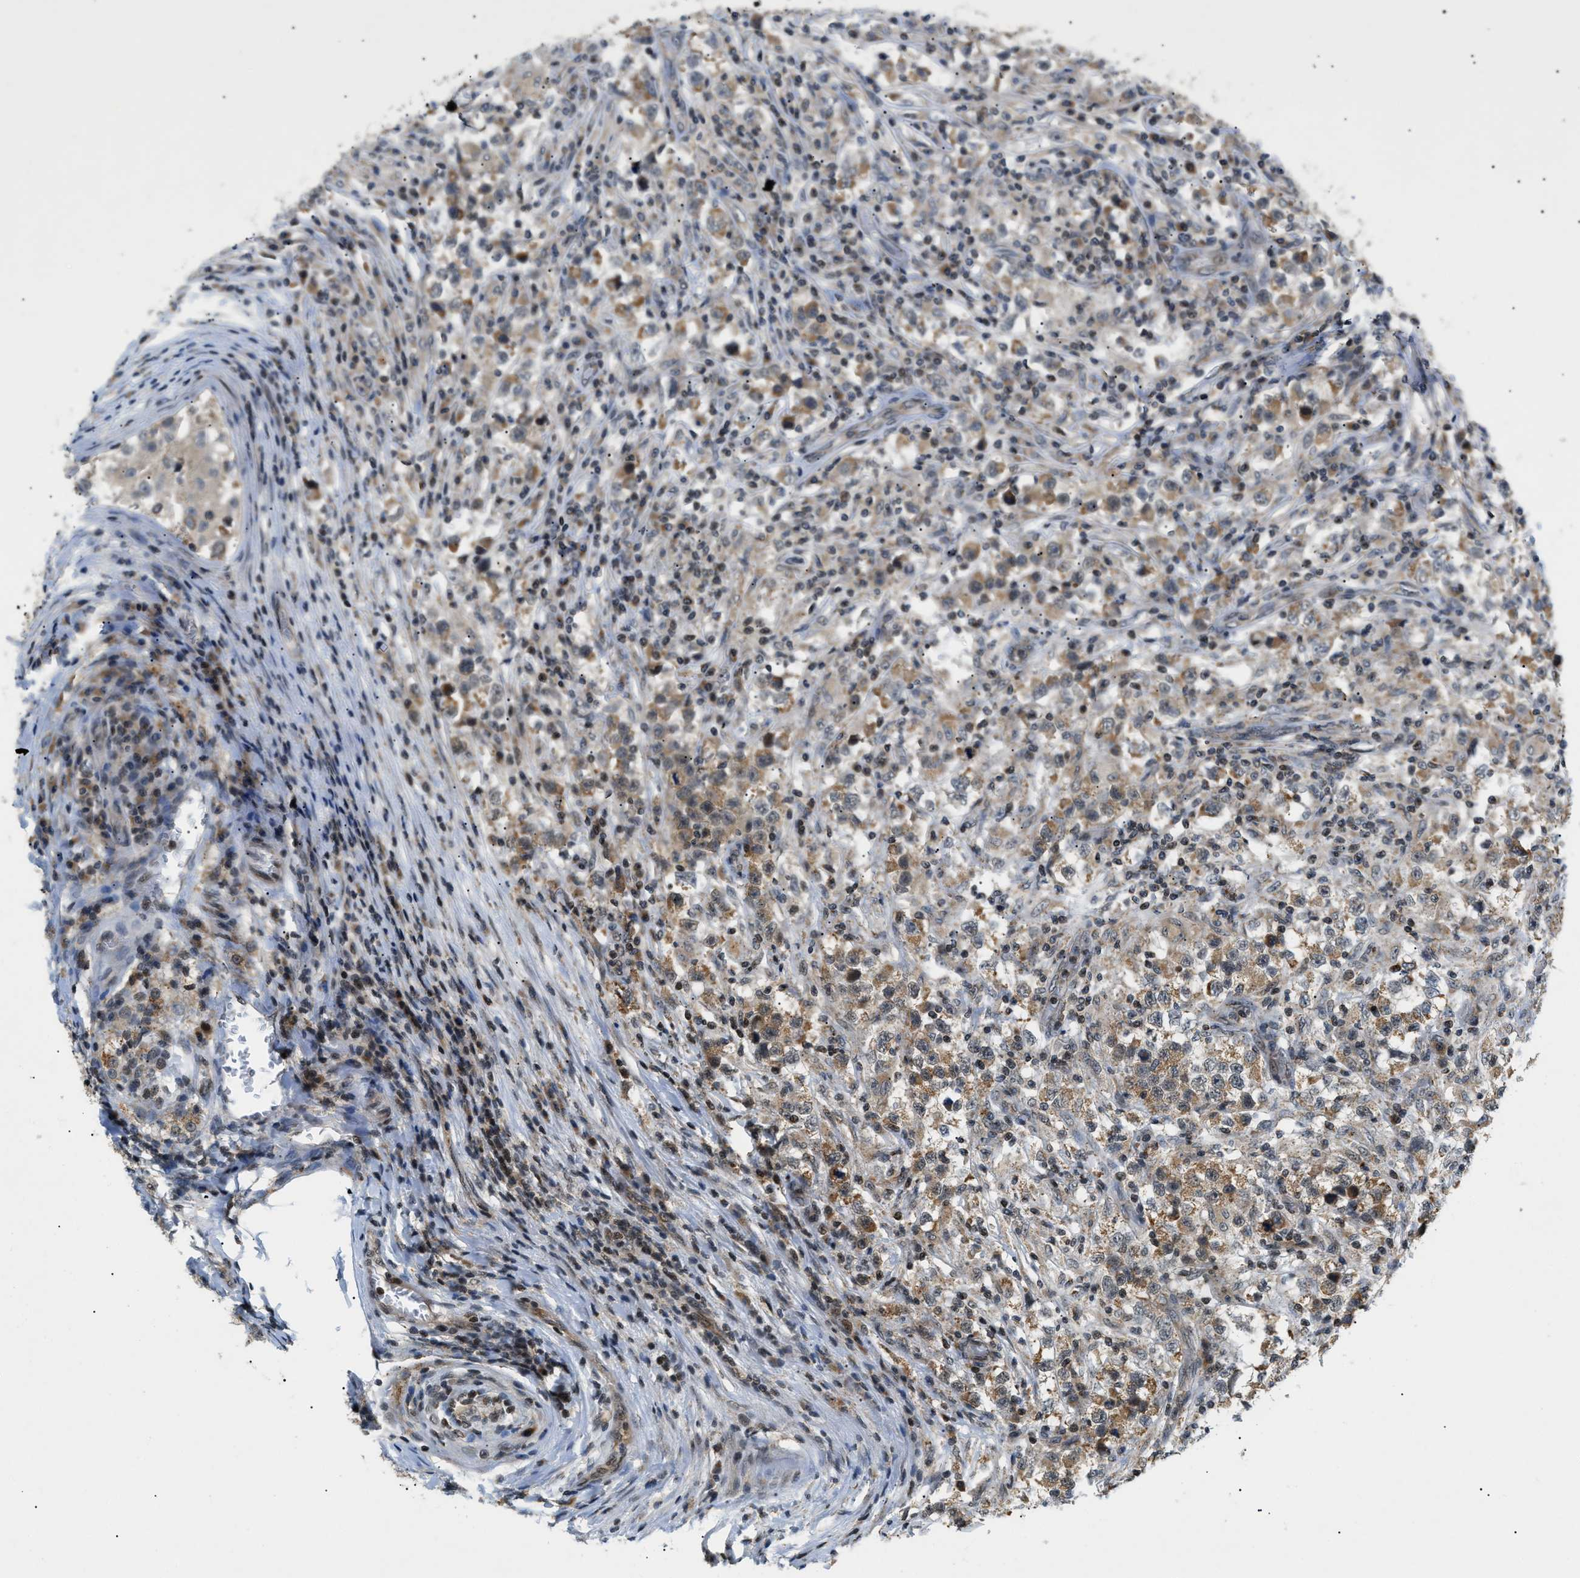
{"staining": {"intensity": "moderate", "quantity": "25%-75%", "location": "cytoplasmic/membranous"}, "tissue": "testis cancer", "cell_type": "Tumor cells", "image_type": "cancer", "snomed": [{"axis": "morphology", "description": "Carcinoma, Embryonal, NOS"}, {"axis": "topography", "description": "Testis"}], "caption": "Testis cancer (embryonal carcinoma) tissue exhibits moderate cytoplasmic/membranous expression in approximately 25%-75% of tumor cells", "gene": "ZBTB11", "patient": {"sex": "male", "age": 21}}